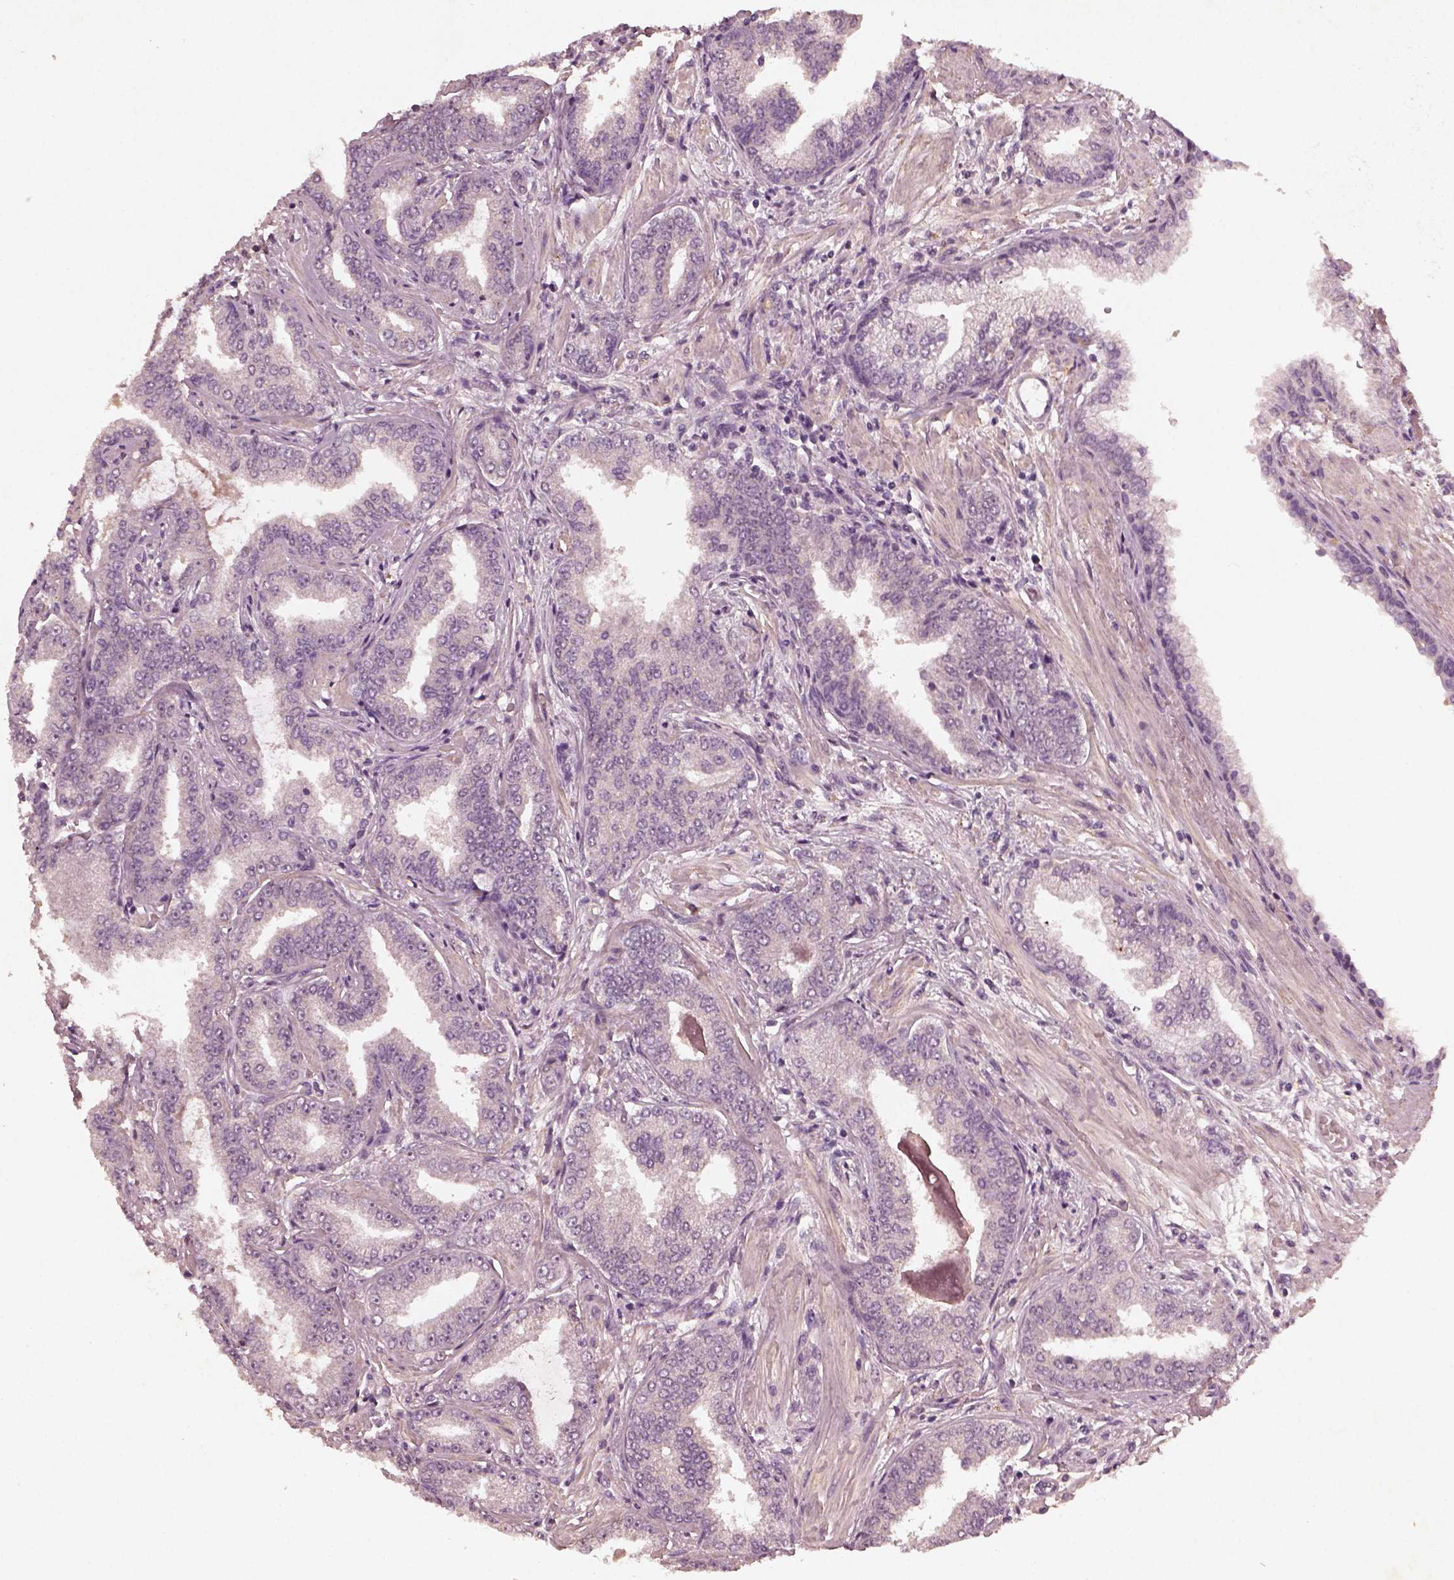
{"staining": {"intensity": "negative", "quantity": "none", "location": "none"}, "tissue": "prostate cancer", "cell_type": "Tumor cells", "image_type": "cancer", "snomed": [{"axis": "morphology", "description": "Adenocarcinoma, Low grade"}, {"axis": "topography", "description": "Prostate"}], "caption": "This is an IHC photomicrograph of human low-grade adenocarcinoma (prostate). There is no expression in tumor cells.", "gene": "FRRS1L", "patient": {"sex": "male", "age": 55}}